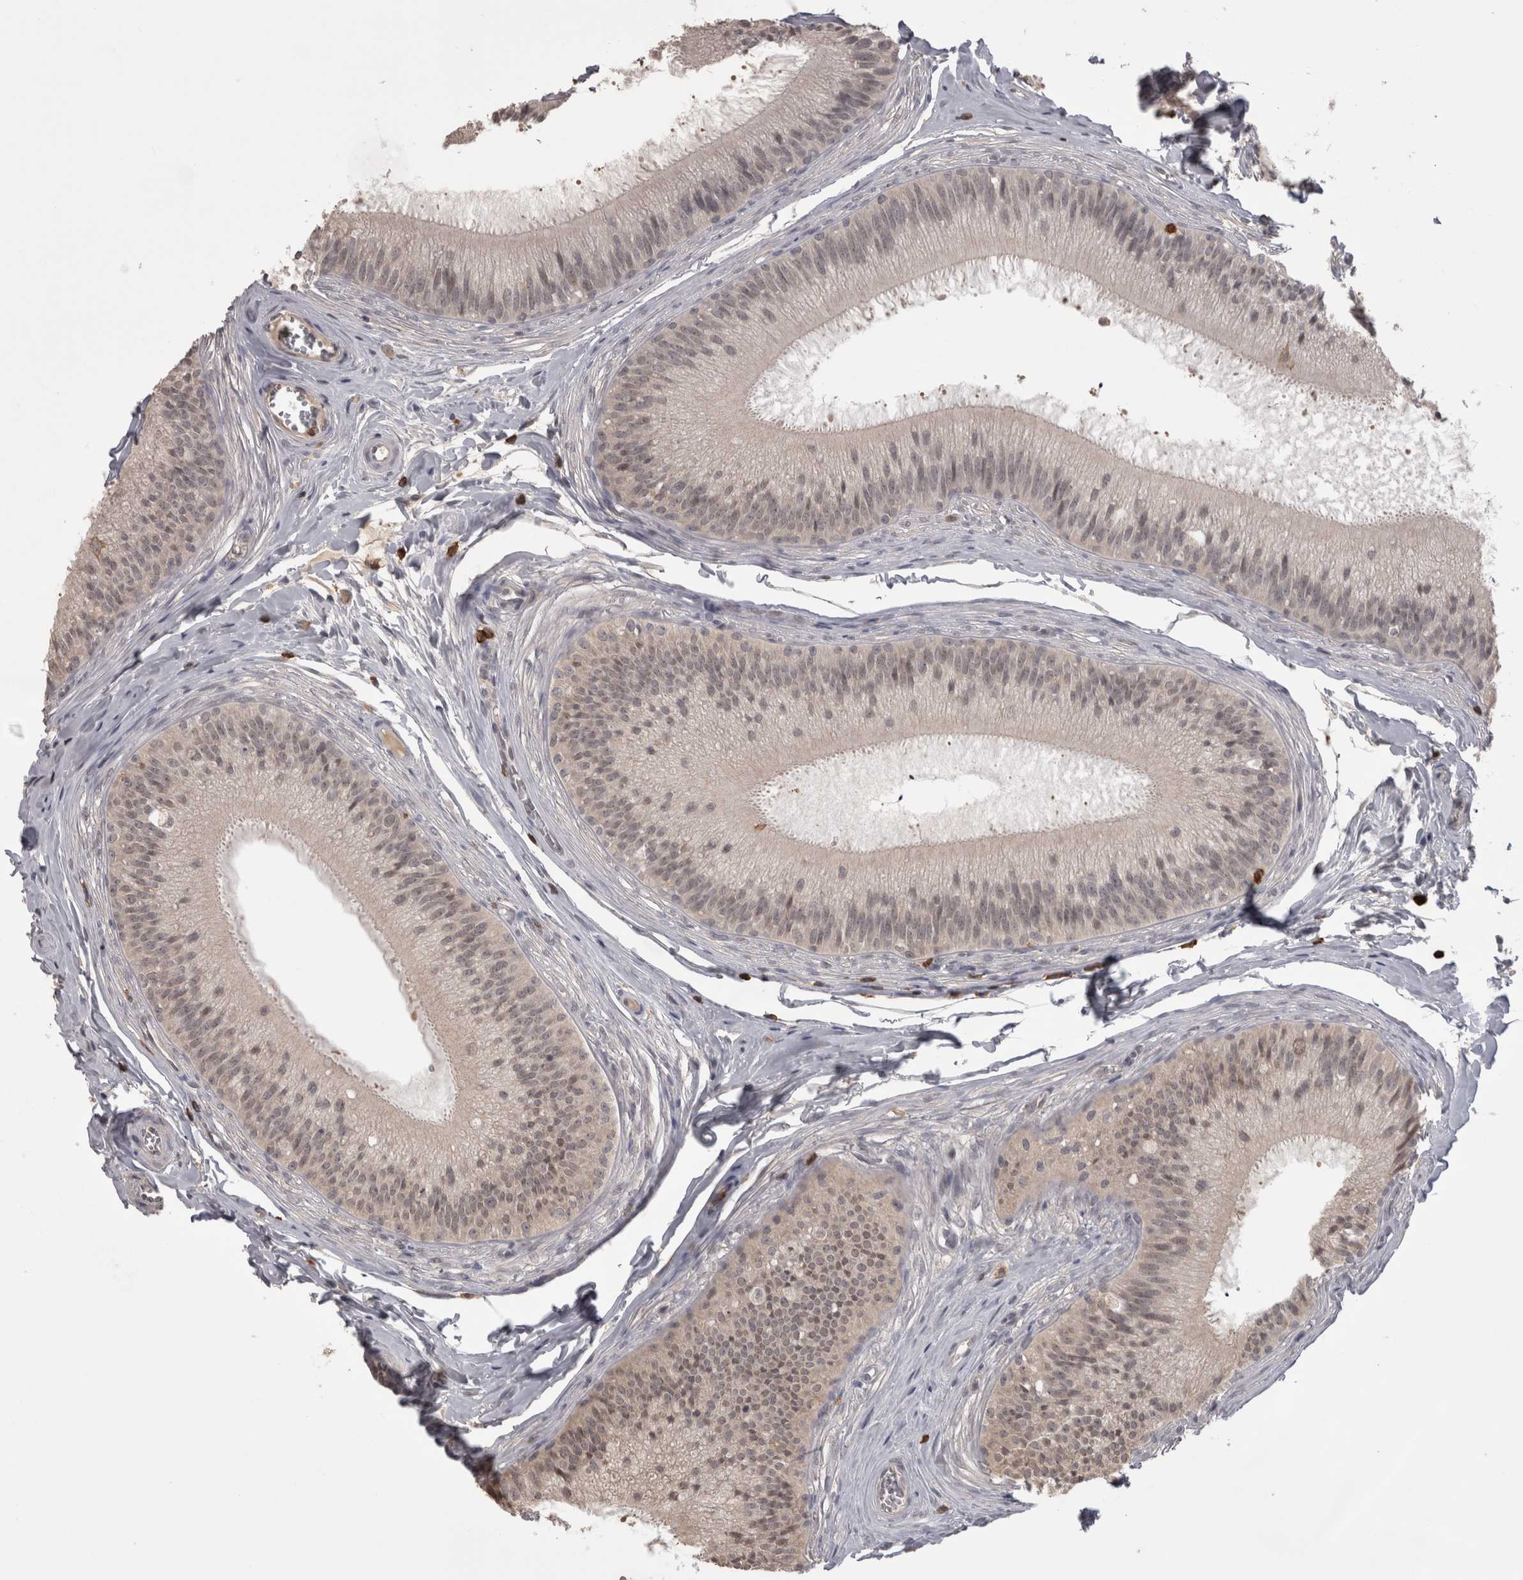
{"staining": {"intensity": "weak", "quantity": "<25%", "location": "cytoplasmic/membranous,nuclear"}, "tissue": "epididymis", "cell_type": "Glandular cells", "image_type": "normal", "snomed": [{"axis": "morphology", "description": "Normal tissue, NOS"}, {"axis": "topography", "description": "Epididymis"}], "caption": "A photomicrograph of epididymis stained for a protein shows no brown staining in glandular cells. The staining was performed using DAB (3,3'-diaminobenzidine) to visualize the protein expression in brown, while the nuclei were stained in blue with hematoxylin (Magnification: 20x).", "gene": "SKAP1", "patient": {"sex": "male", "age": 31}}